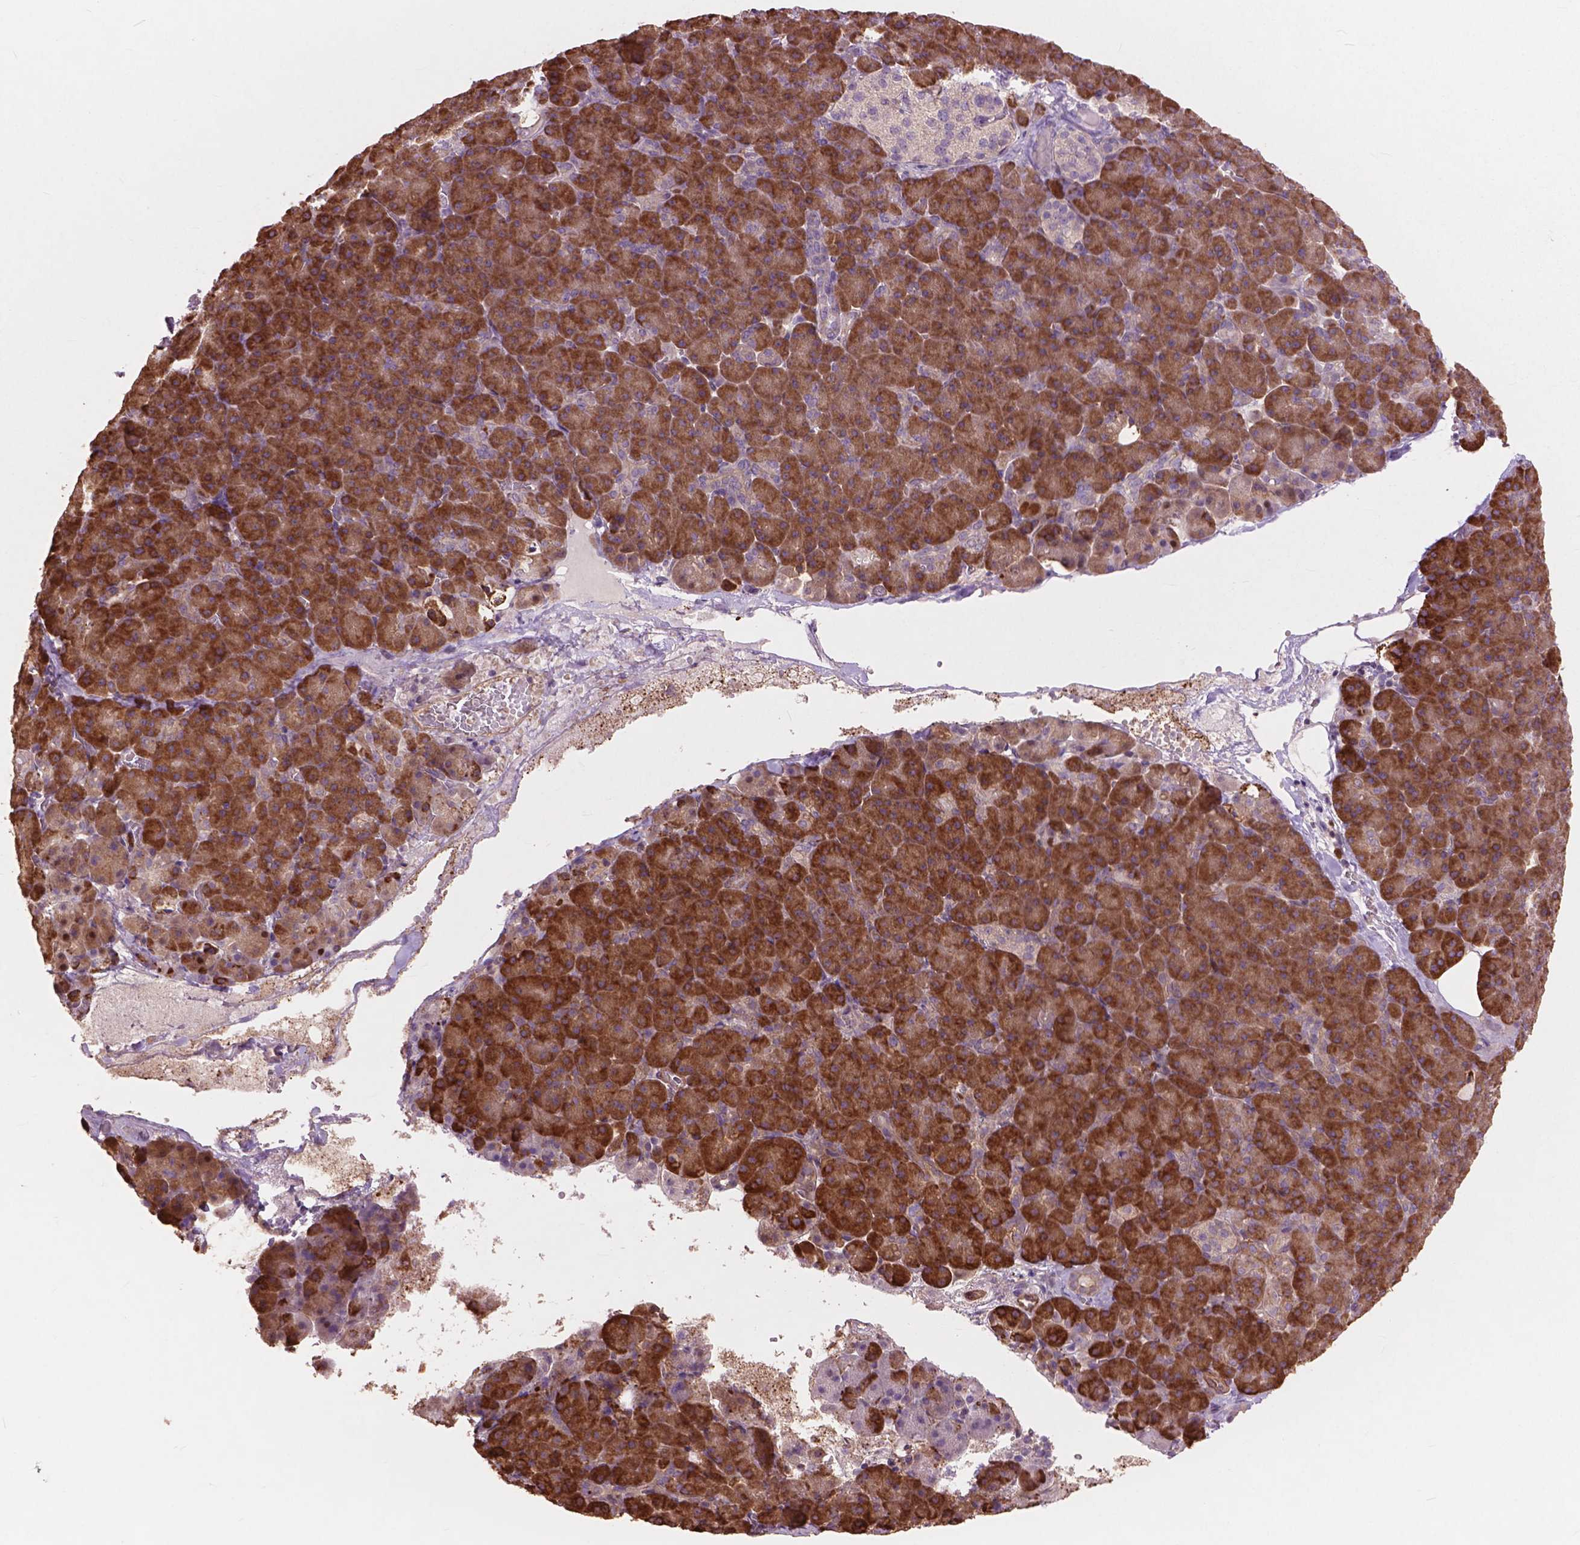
{"staining": {"intensity": "strong", "quantity": "25%-75%", "location": "cytoplasmic/membranous"}, "tissue": "pancreas", "cell_type": "Exocrine glandular cells", "image_type": "normal", "snomed": [{"axis": "morphology", "description": "Normal tissue, NOS"}, {"axis": "topography", "description": "Pancreas"}], "caption": "Pancreas stained for a protein (brown) exhibits strong cytoplasmic/membranous positive staining in about 25%-75% of exocrine glandular cells.", "gene": "FNIP1", "patient": {"sex": "female", "age": 74}}